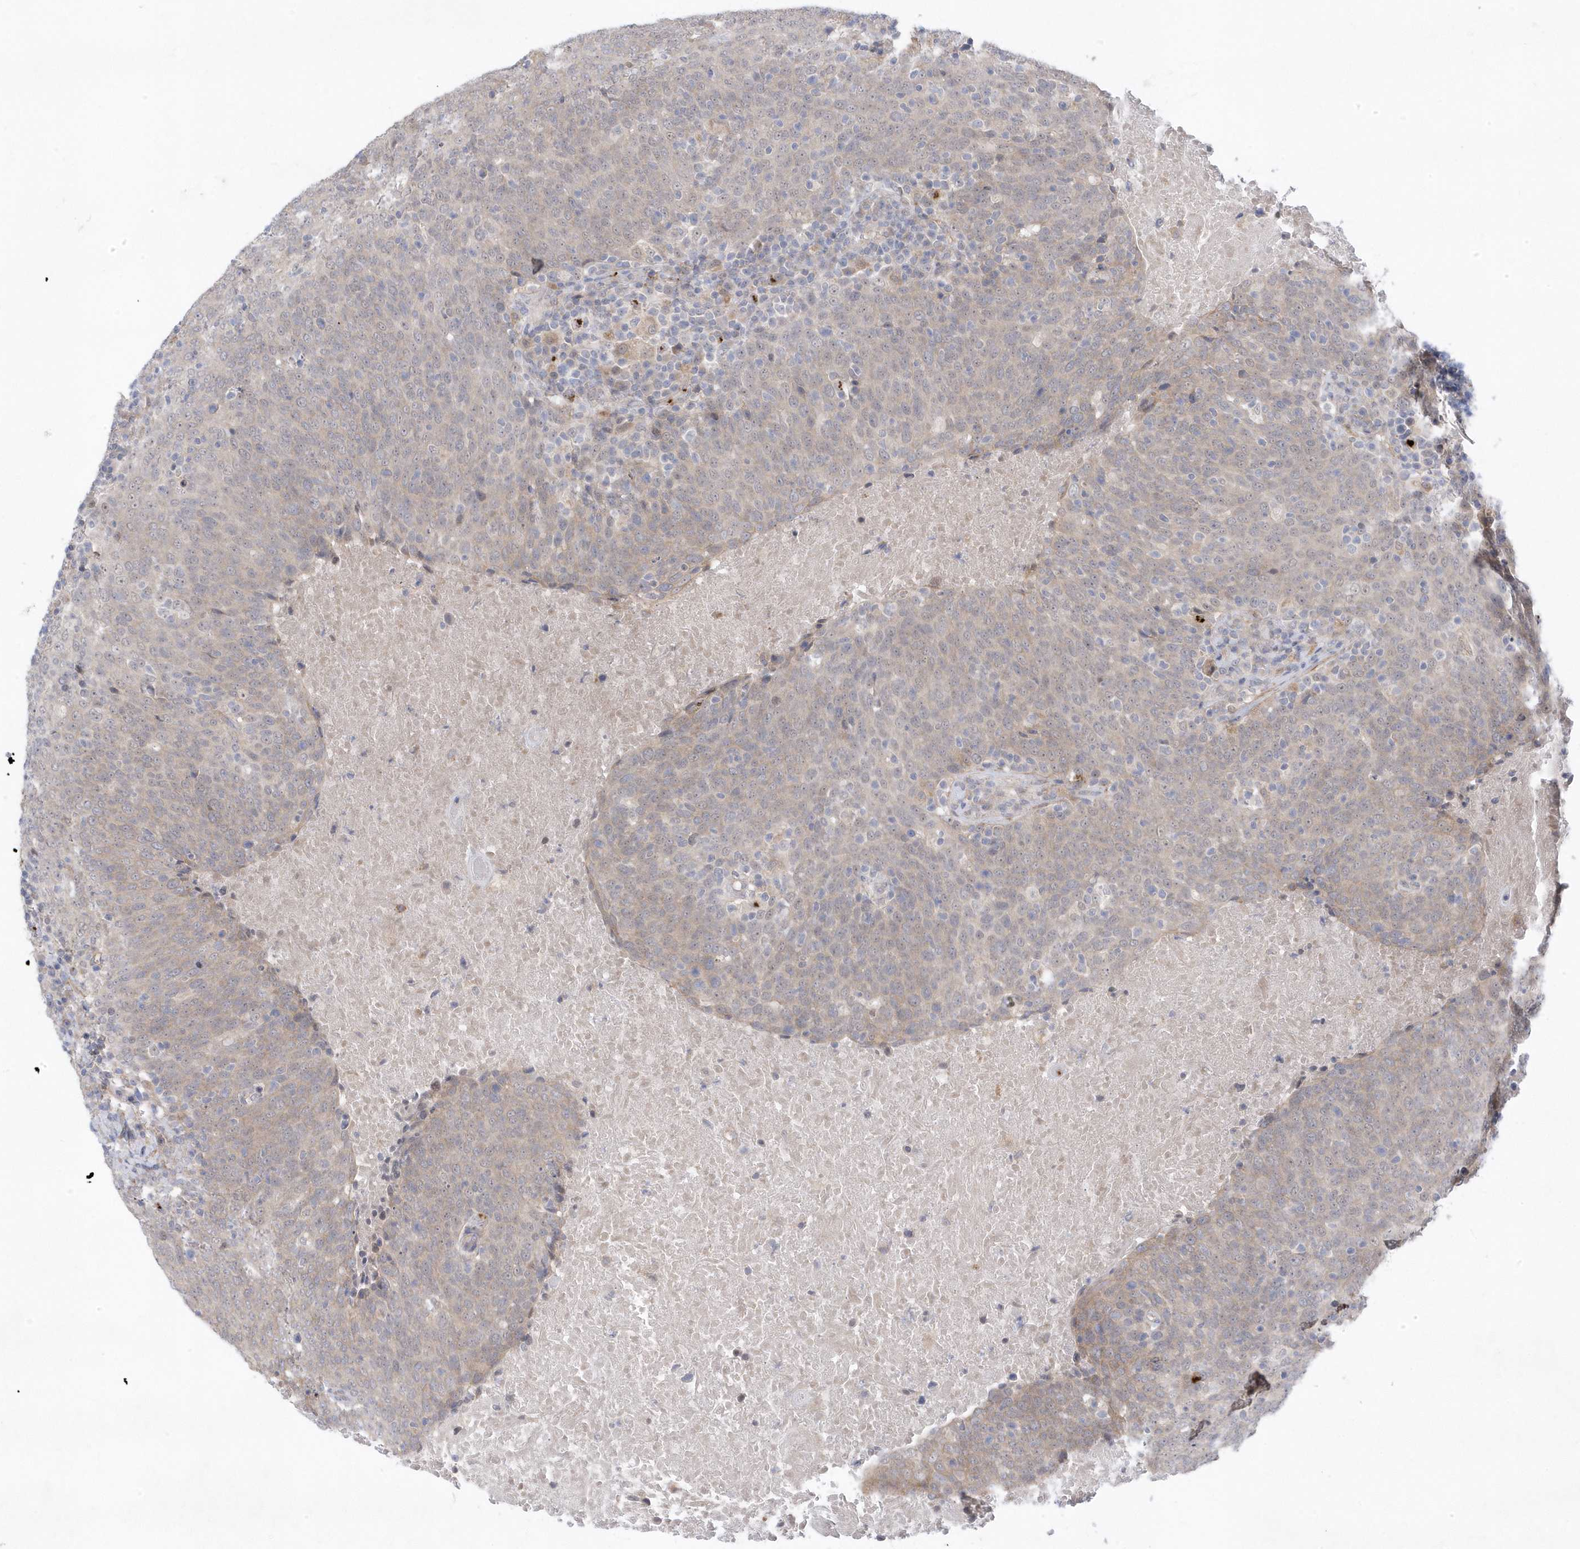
{"staining": {"intensity": "weak", "quantity": "25%-75%", "location": "cytoplasmic/membranous"}, "tissue": "head and neck cancer", "cell_type": "Tumor cells", "image_type": "cancer", "snomed": [{"axis": "morphology", "description": "Squamous cell carcinoma, NOS"}, {"axis": "morphology", "description": "Squamous cell carcinoma, metastatic, NOS"}, {"axis": "topography", "description": "Lymph node"}, {"axis": "topography", "description": "Head-Neck"}], "caption": "Immunohistochemical staining of human head and neck squamous cell carcinoma exhibits low levels of weak cytoplasmic/membranous protein expression in approximately 25%-75% of tumor cells.", "gene": "ANAPC1", "patient": {"sex": "male", "age": 62}}